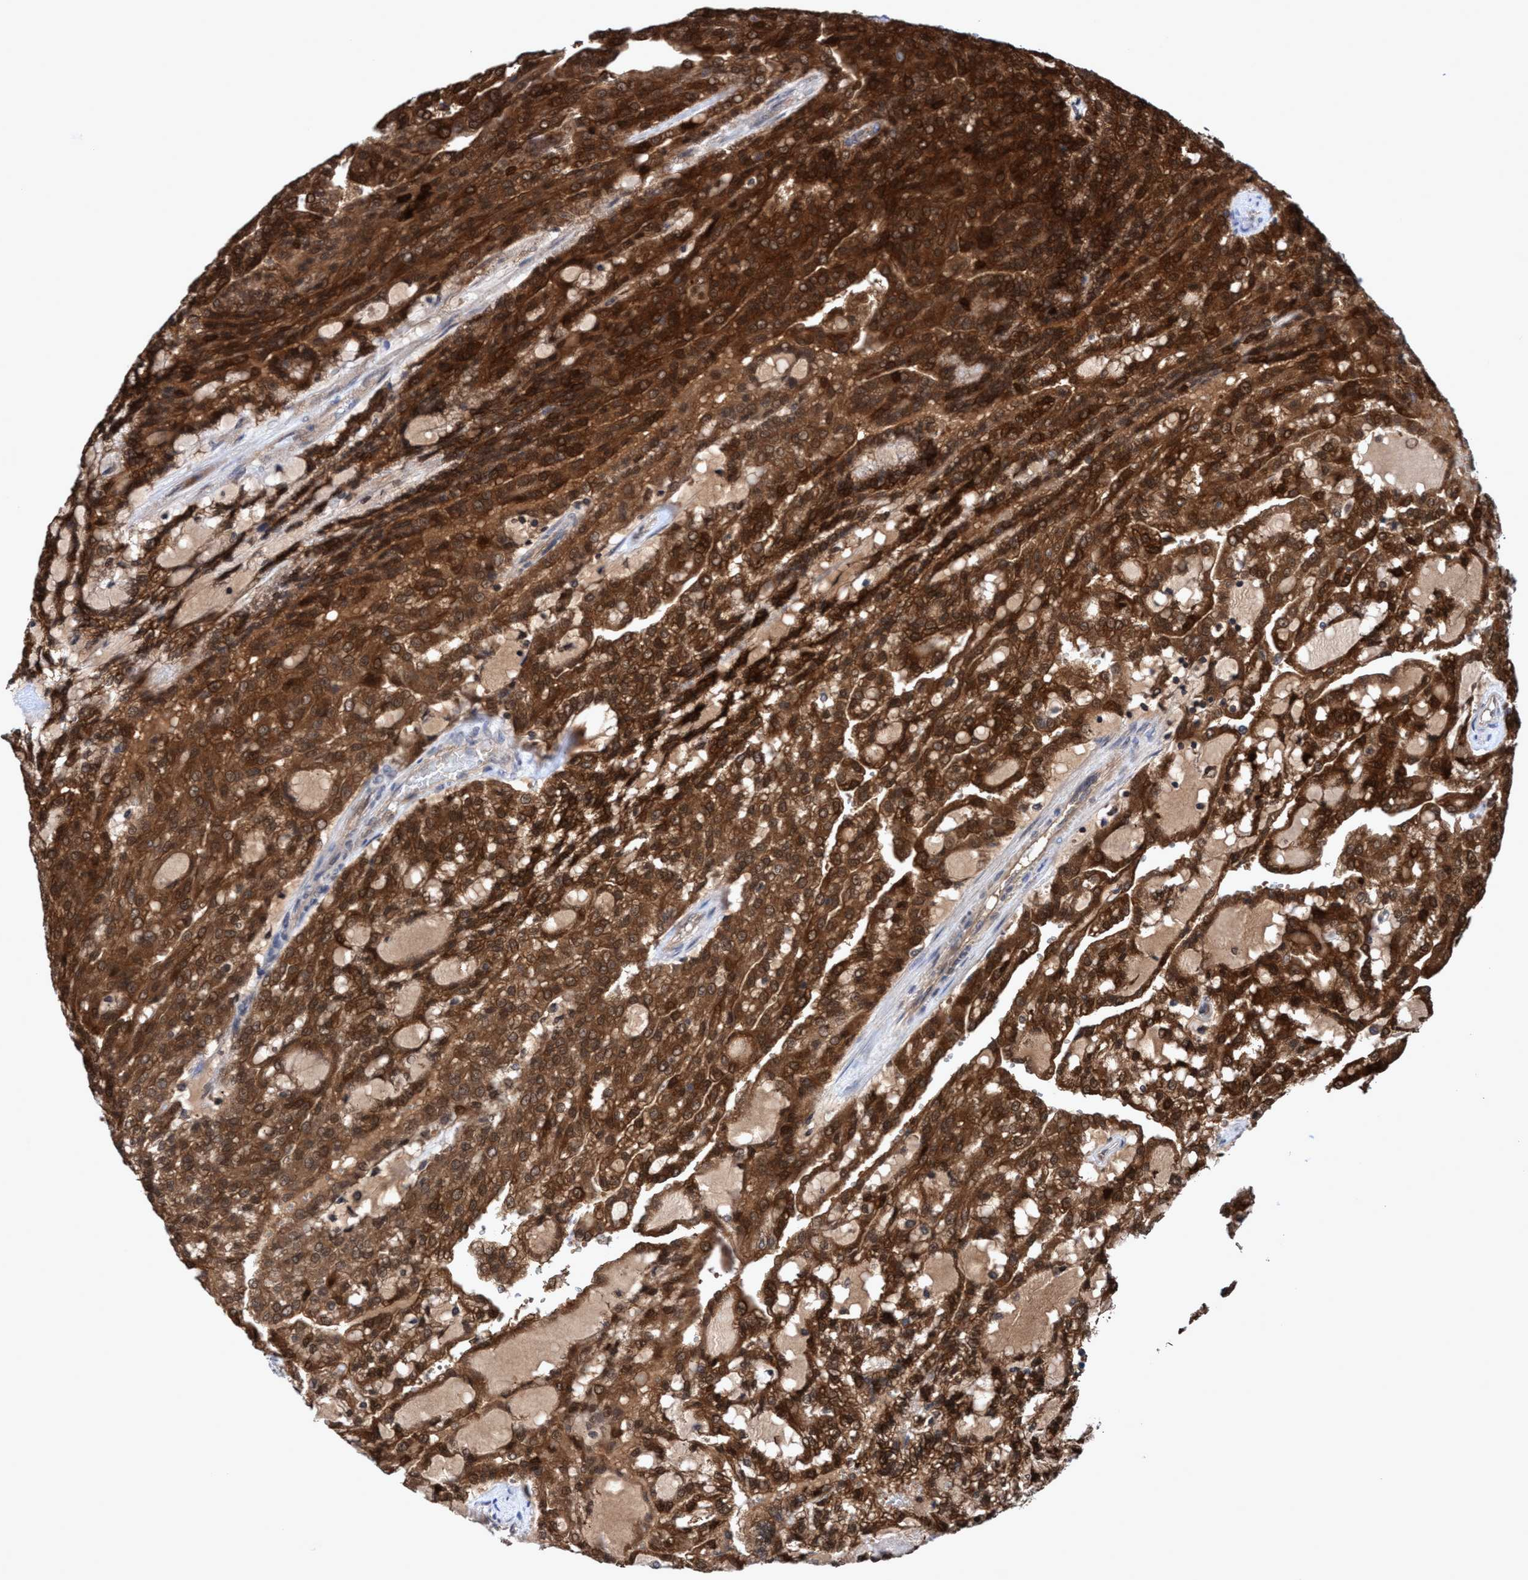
{"staining": {"intensity": "strong", "quantity": ">75%", "location": "cytoplasmic/membranous,nuclear"}, "tissue": "renal cancer", "cell_type": "Tumor cells", "image_type": "cancer", "snomed": [{"axis": "morphology", "description": "Adenocarcinoma, NOS"}, {"axis": "topography", "description": "Kidney"}], "caption": "Protein expression analysis of human adenocarcinoma (renal) reveals strong cytoplasmic/membranous and nuclear expression in approximately >75% of tumor cells.", "gene": "GLOD4", "patient": {"sex": "male", "age": 63}}